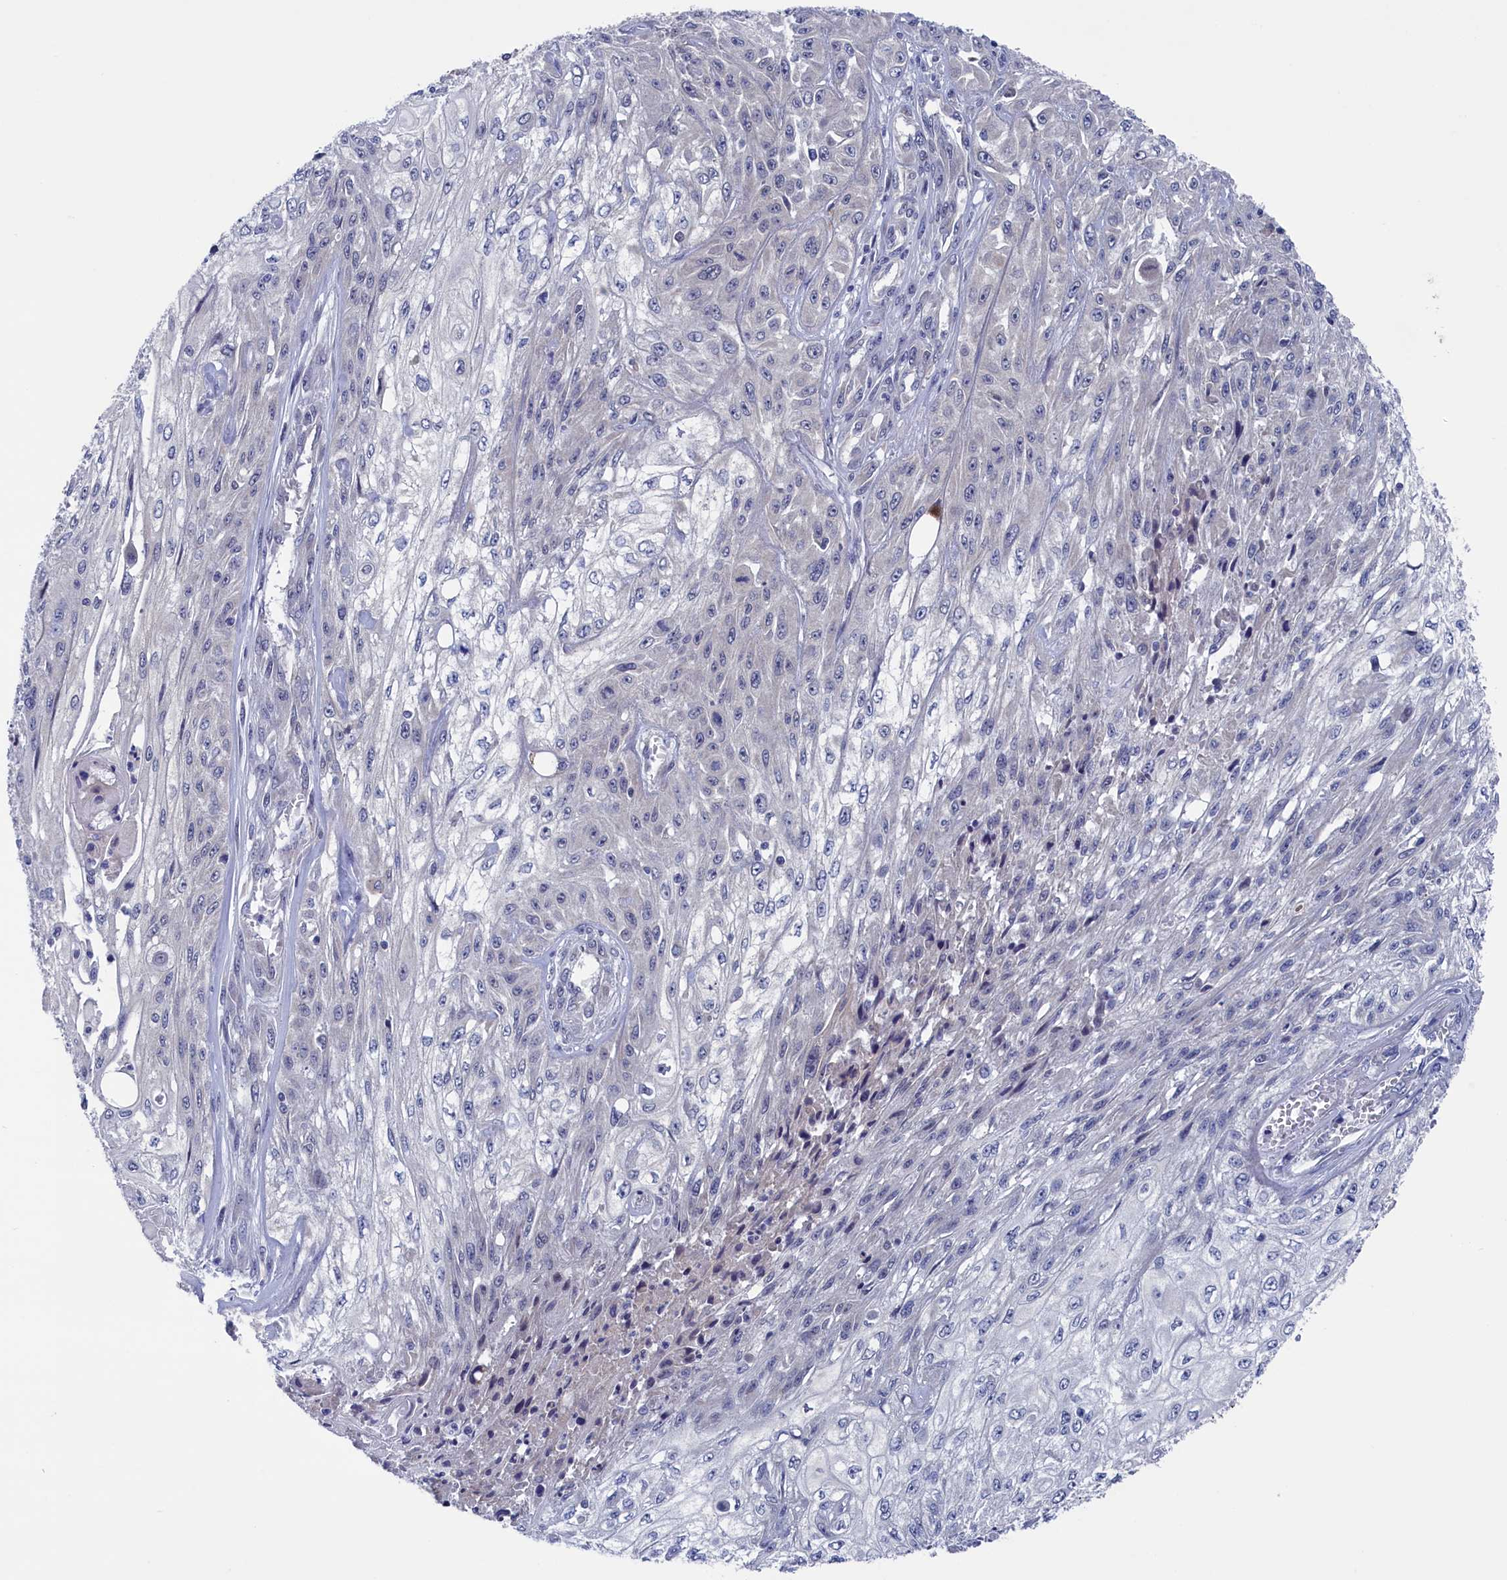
{"staining": {"intensity": "negative", "quantity": "none", "location": "none"}, "tissue": "skin cancer", "cell_type": "Tumor cells", "image_type": "cancer", "snomed": [{"axis": "morphology", "description": "Squamous cell carcinoma, NOS"}, {"axis": "morphology", "description": "Squamous cell carcinoma, metastatic, NOS"}, {"axis": "topography", "description": "Skin"}, {"axis": "topography", "description": "Lymph node"}], "caption": "Histopathology image shows no protein positivity in tumor cells of skin cancer (metastatic squamous cell carcinoma) tissue. Nuclei are stained in blue.", "gene": "SPATA13", "patient": {"sex": "male", "age": 75}}